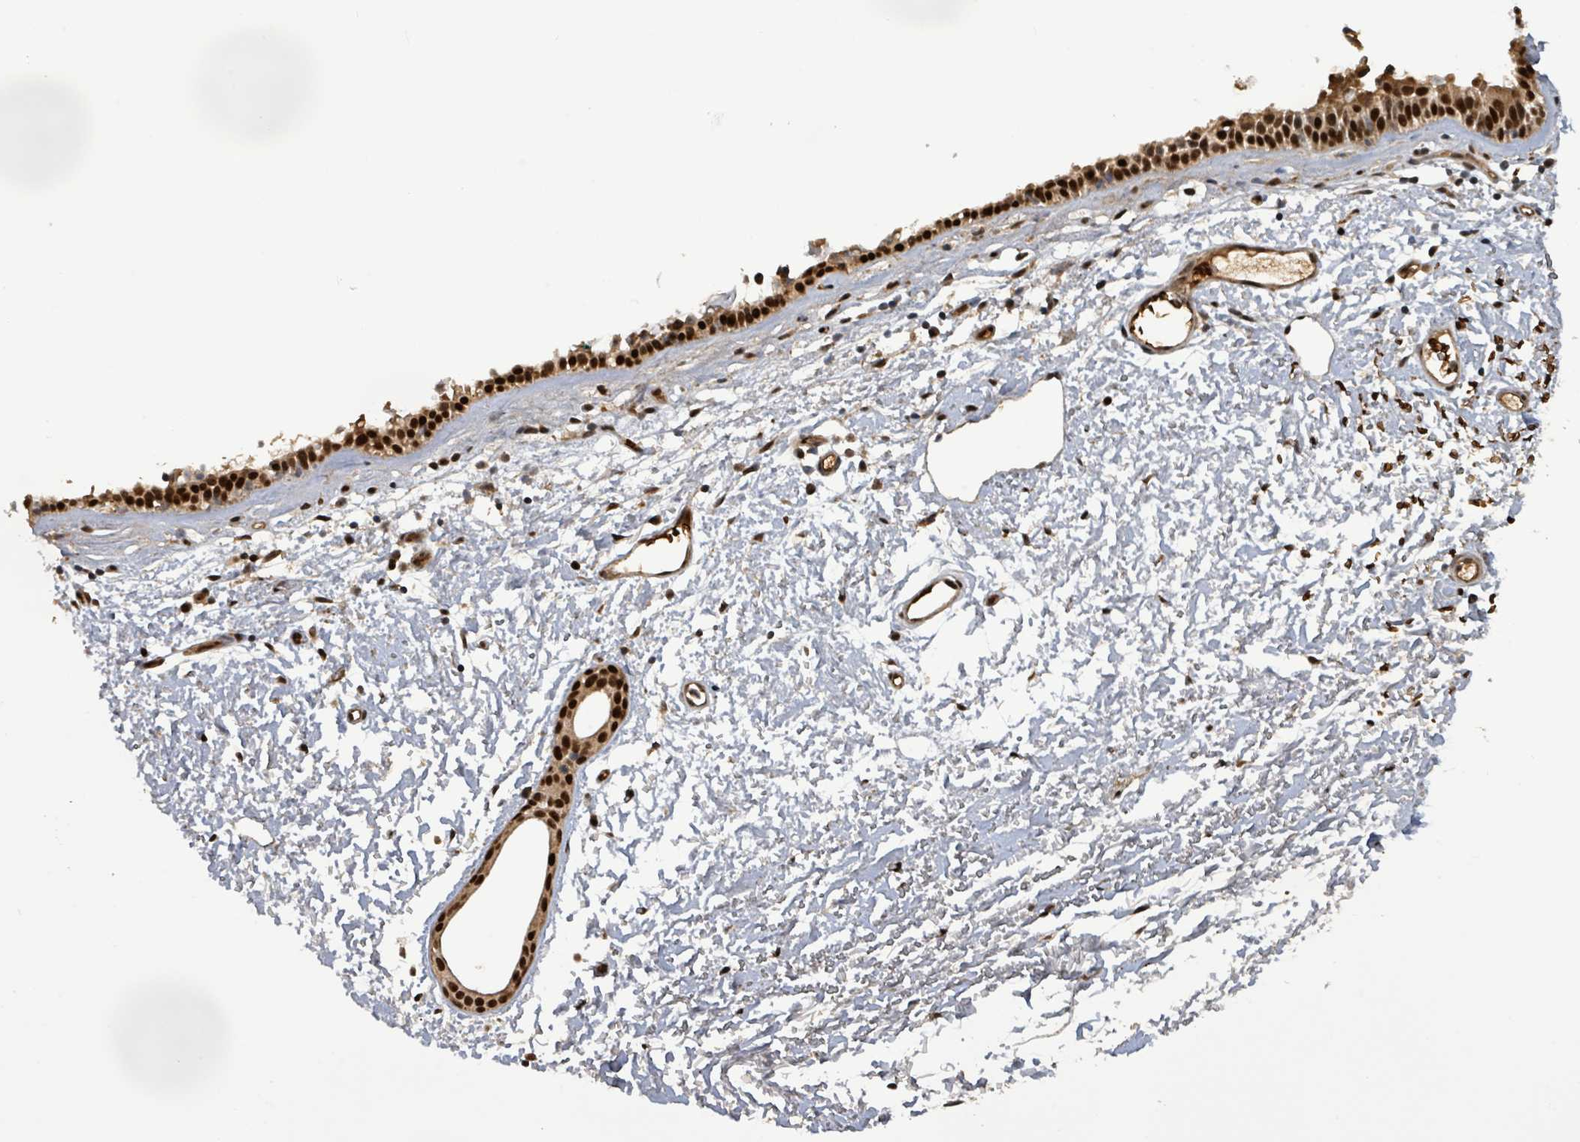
{"staining": {"intensity": "strong", "quantity": ">75%", "location": "cytoplasmic/membranous,nuclear"}, "tissue": "nasopharynx", "cell_type": "Respiratory epithelial cells", "image_type": "normal", "snomed": [{"axis": "morphology", "description": "Normal tissue, NOS"}, {"axis": "topography", "description": "Cartilage tissue"}, {"axis": "topography", "description": "Nasopharynx"}], "caption": "The micrograph displays immunohistochemical staining of benign nasopharynx. There is strong cytoplasmic/membranous,nuclear staining is appreciated in approximately >75% of respiratory epithelial cells. Nuclei are stained in blue.", "gene": "PATZ1", "patient": {"sex": "male", "age": 56}}